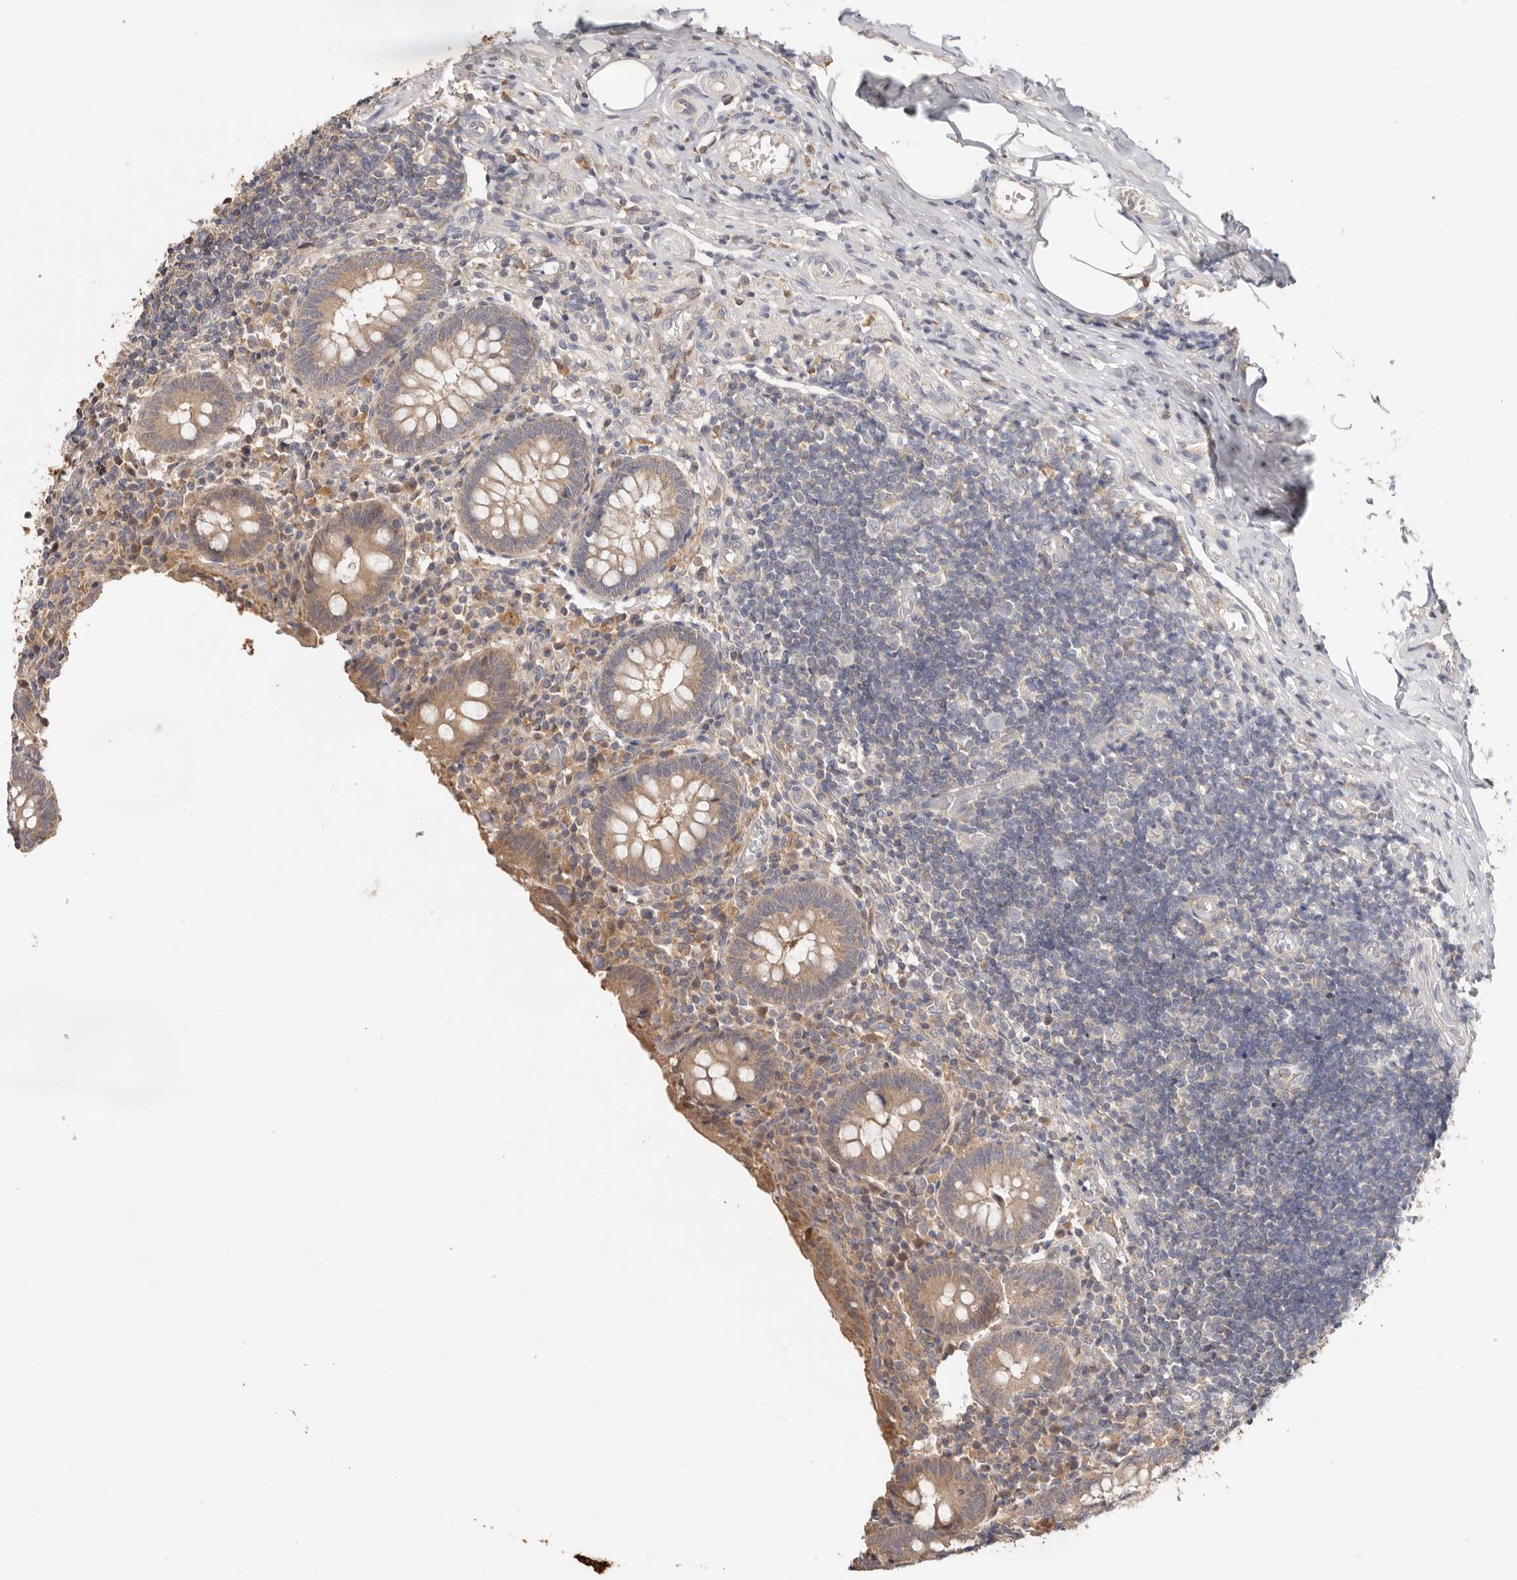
{"staining": {"intensity": "moderate", "quantity": "25%-75%", "location": "cytoplasmic/membranous"}, "tissue": "appendix", "cell_type": "Glandular cells", "image_type": "normal", "snomed": [{"axis": "morphology", "description": "Normal tissue, NOS"}, {"axis": "topography", "description": "Appendix"}], "caption": "Brown immunohistochemical staining in unremarkable human appendix exhibits moderate cytoplasmic/membranous staining in about 25%-75% of glandular cells.", "gene": "LRP6", "patient": {"sex": "female", "age": 17}}